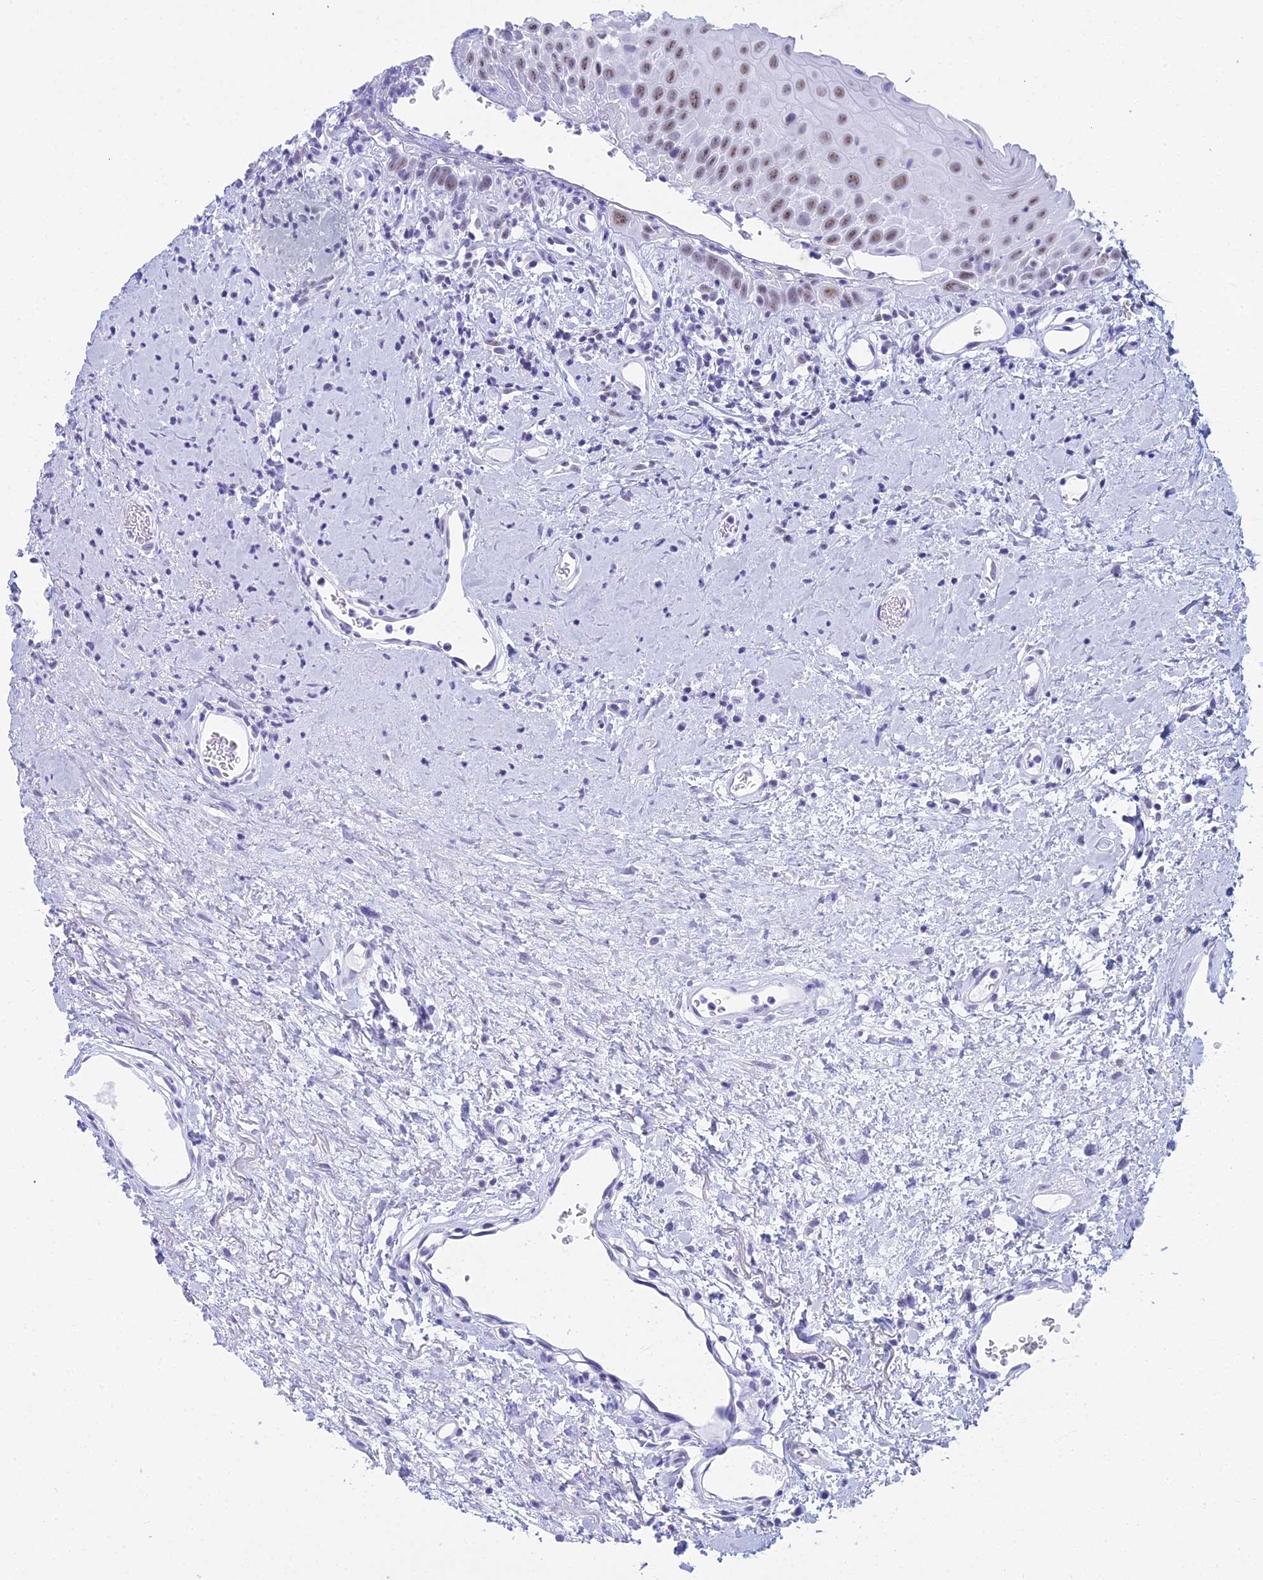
{"staining": {"intensity": "moderate", "quantity": ">75%", "location": "nuclear"}, "tissue": "oral mucosa", "cell_type": "Squamous epithelial cells", "image_type": "normal", "snomed": [{"axis": "morphology", "description": "Normal tissue, NOS"}, {"axis": "topography", "description": "Oral tissue"}], "caption": "Immunohistochemical staining of normal human oral mucosa reveals medium levels of moderate nuclear staining in approximately >75% of squamous epithelial cells. The protein of interest is stained brown, and the nuclei are stained in blue (DAB IHC with brightfield microscopy, high magnification).", "gene": "KLF14", "patient": {"sex": "female", "age": 76}}